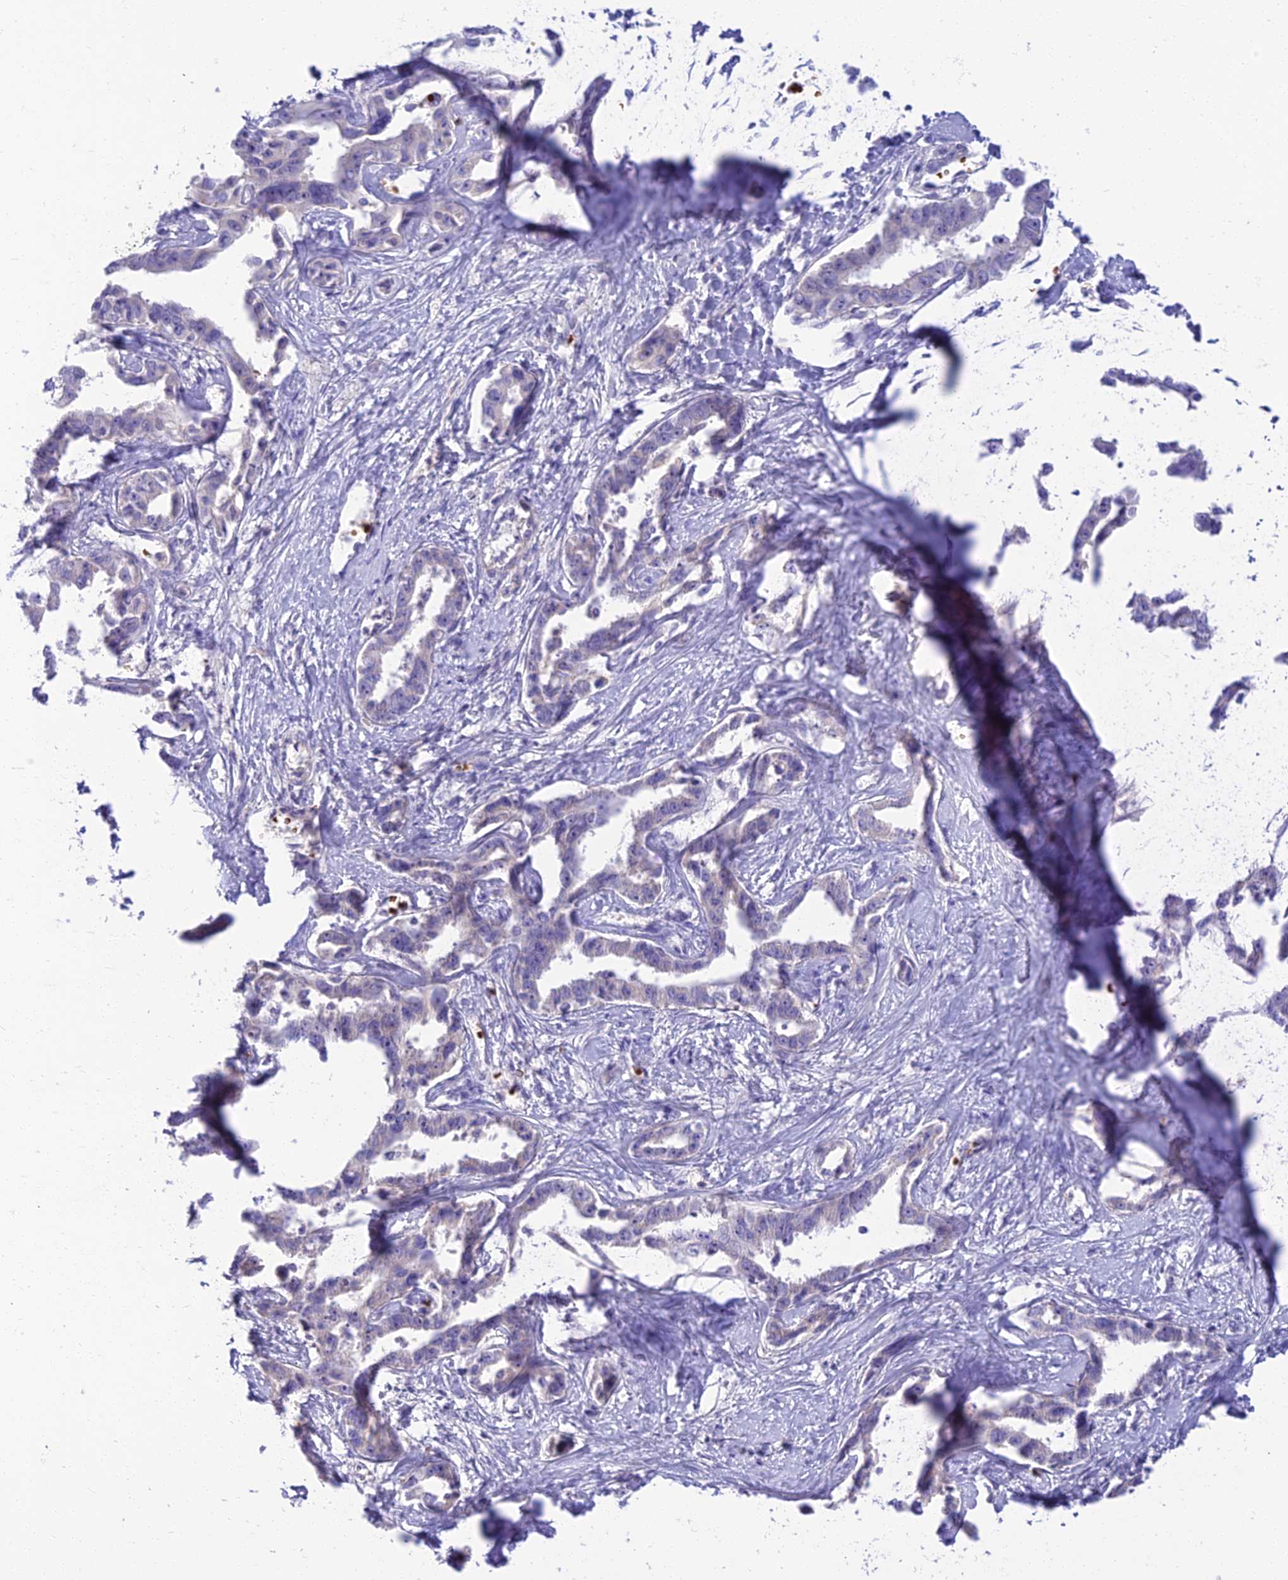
{"staining": {"intensity": "negative", "quantity": "none", "location": "none"}, "tissue": "liver cancer", "cell_type": "Tumor cells", "image_type": "cancer", "snomed": [{"axis": "morphology", "description": "Cholangiocarcinoma"}, {"axis": "topography", "description": "Liver"}], "caption": "Immunohistochemistry histopathology image of neoplastic tissue: liver cholangiocarcinoma stained with DAB (3,3'-diaminobenzidine) displays no significant protein positivity in tumor cells.", "gene": "CLIP4", "patient": {"sex": "male", "age": 59}}